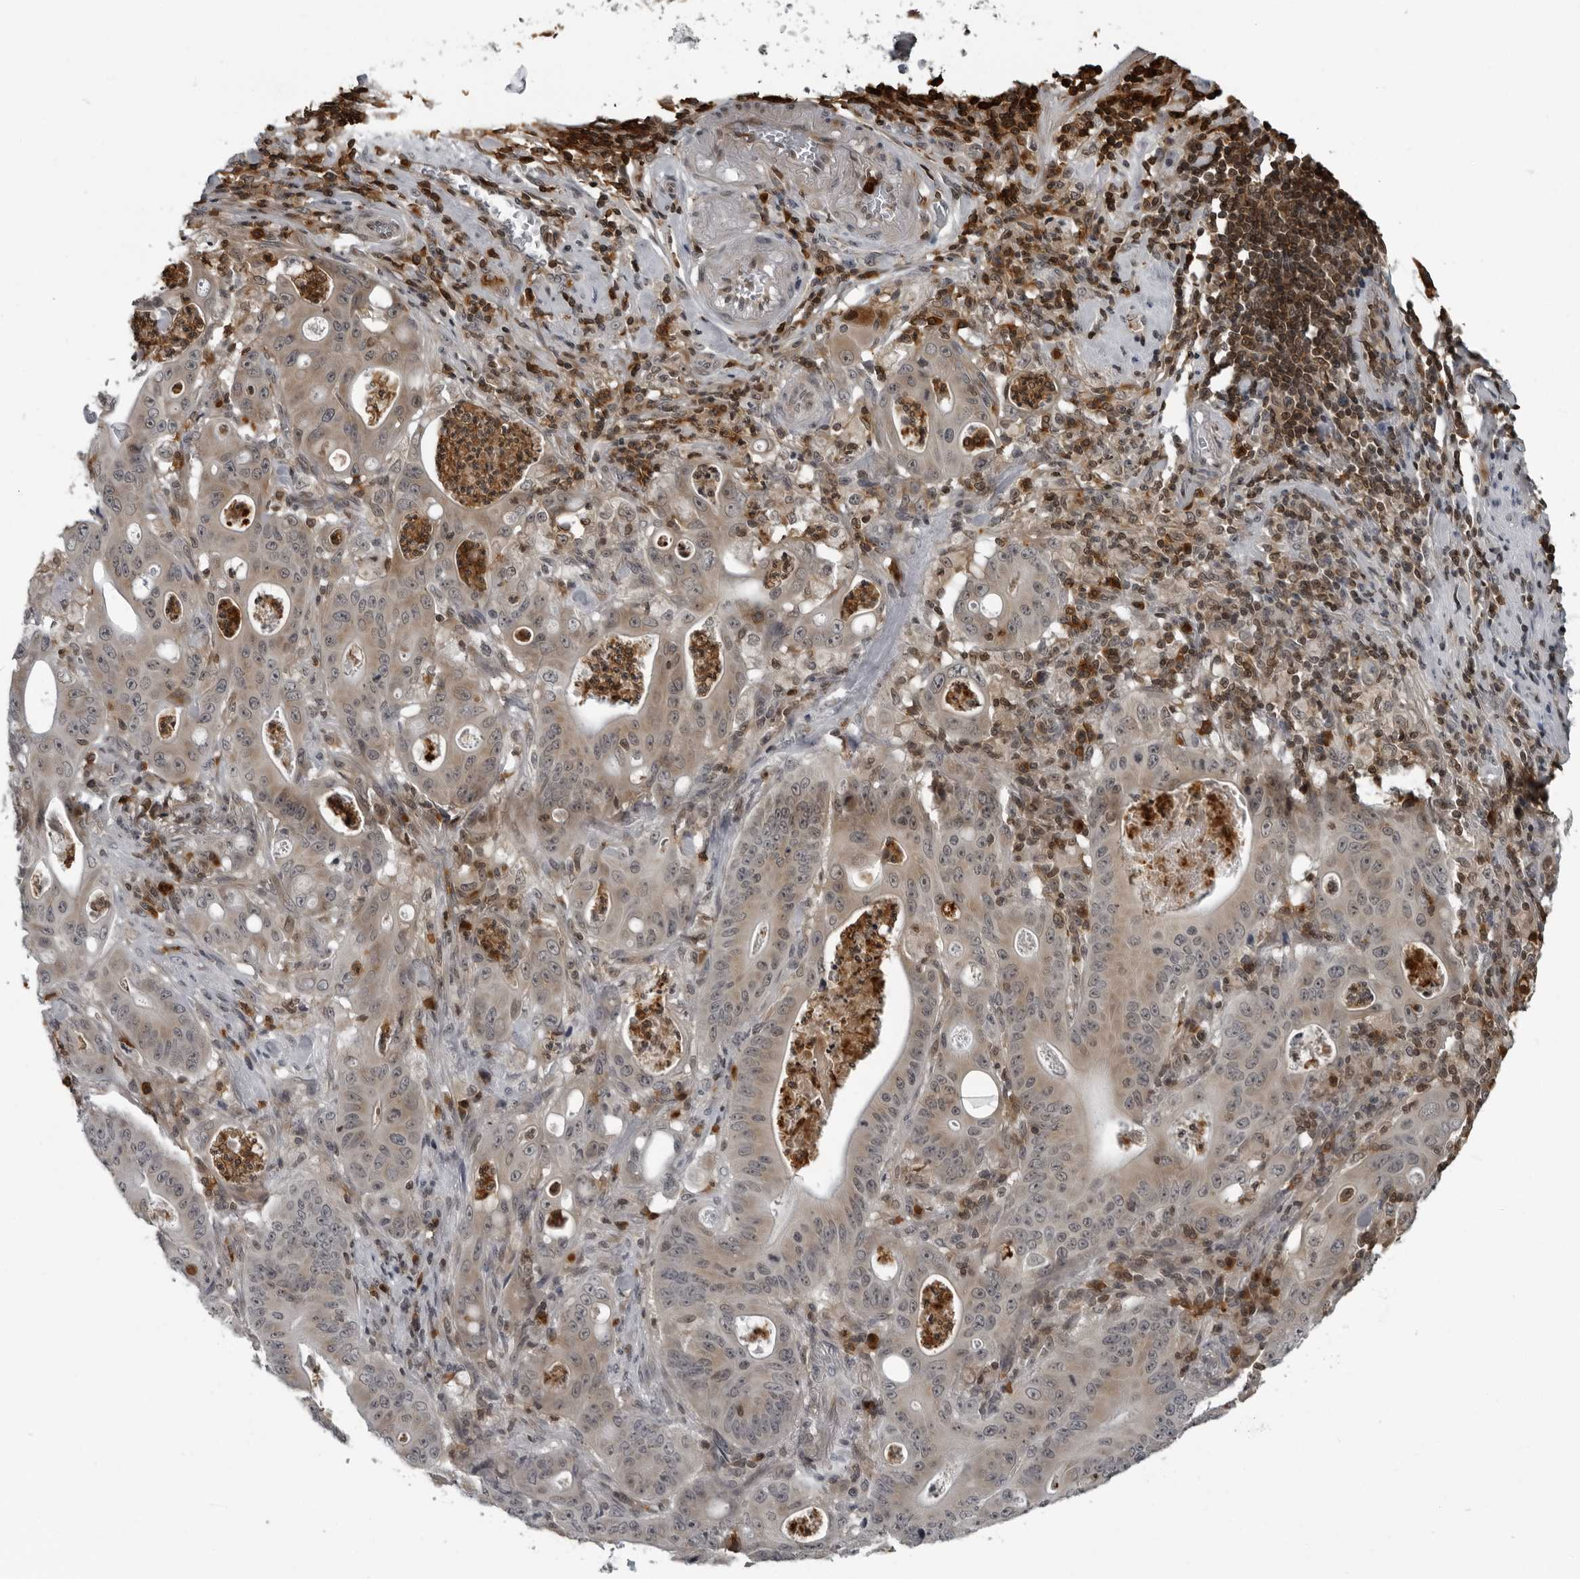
{"staining": {"intensity": "weak", "quantity": "25%-75%", "location": "cytoplasmic/membranous,nuclear"}, "tissue": "pancreatic cancer", "cell_type": "Tumor cells", "image_type": "cancer", "snomed": [{"axis": "morphology", "description": "Normal tissue, NOS"}, {"axis": "topography", "description": "Lymph node"}], "caption": "DAB (3,3'-diaminobenzidine) immunohistochemical staining of human pancreatic cancer displays weak cytoplasmic/membranous and nuclear protein expression in approximately 25%-75% of tumor cells. Using DAB (brown) and hematoxylin (blue) stains, captured at high magnification using brightfield microscopy.", "gene": "RTCA", "patient": {"sex": "male", "age": 62}}